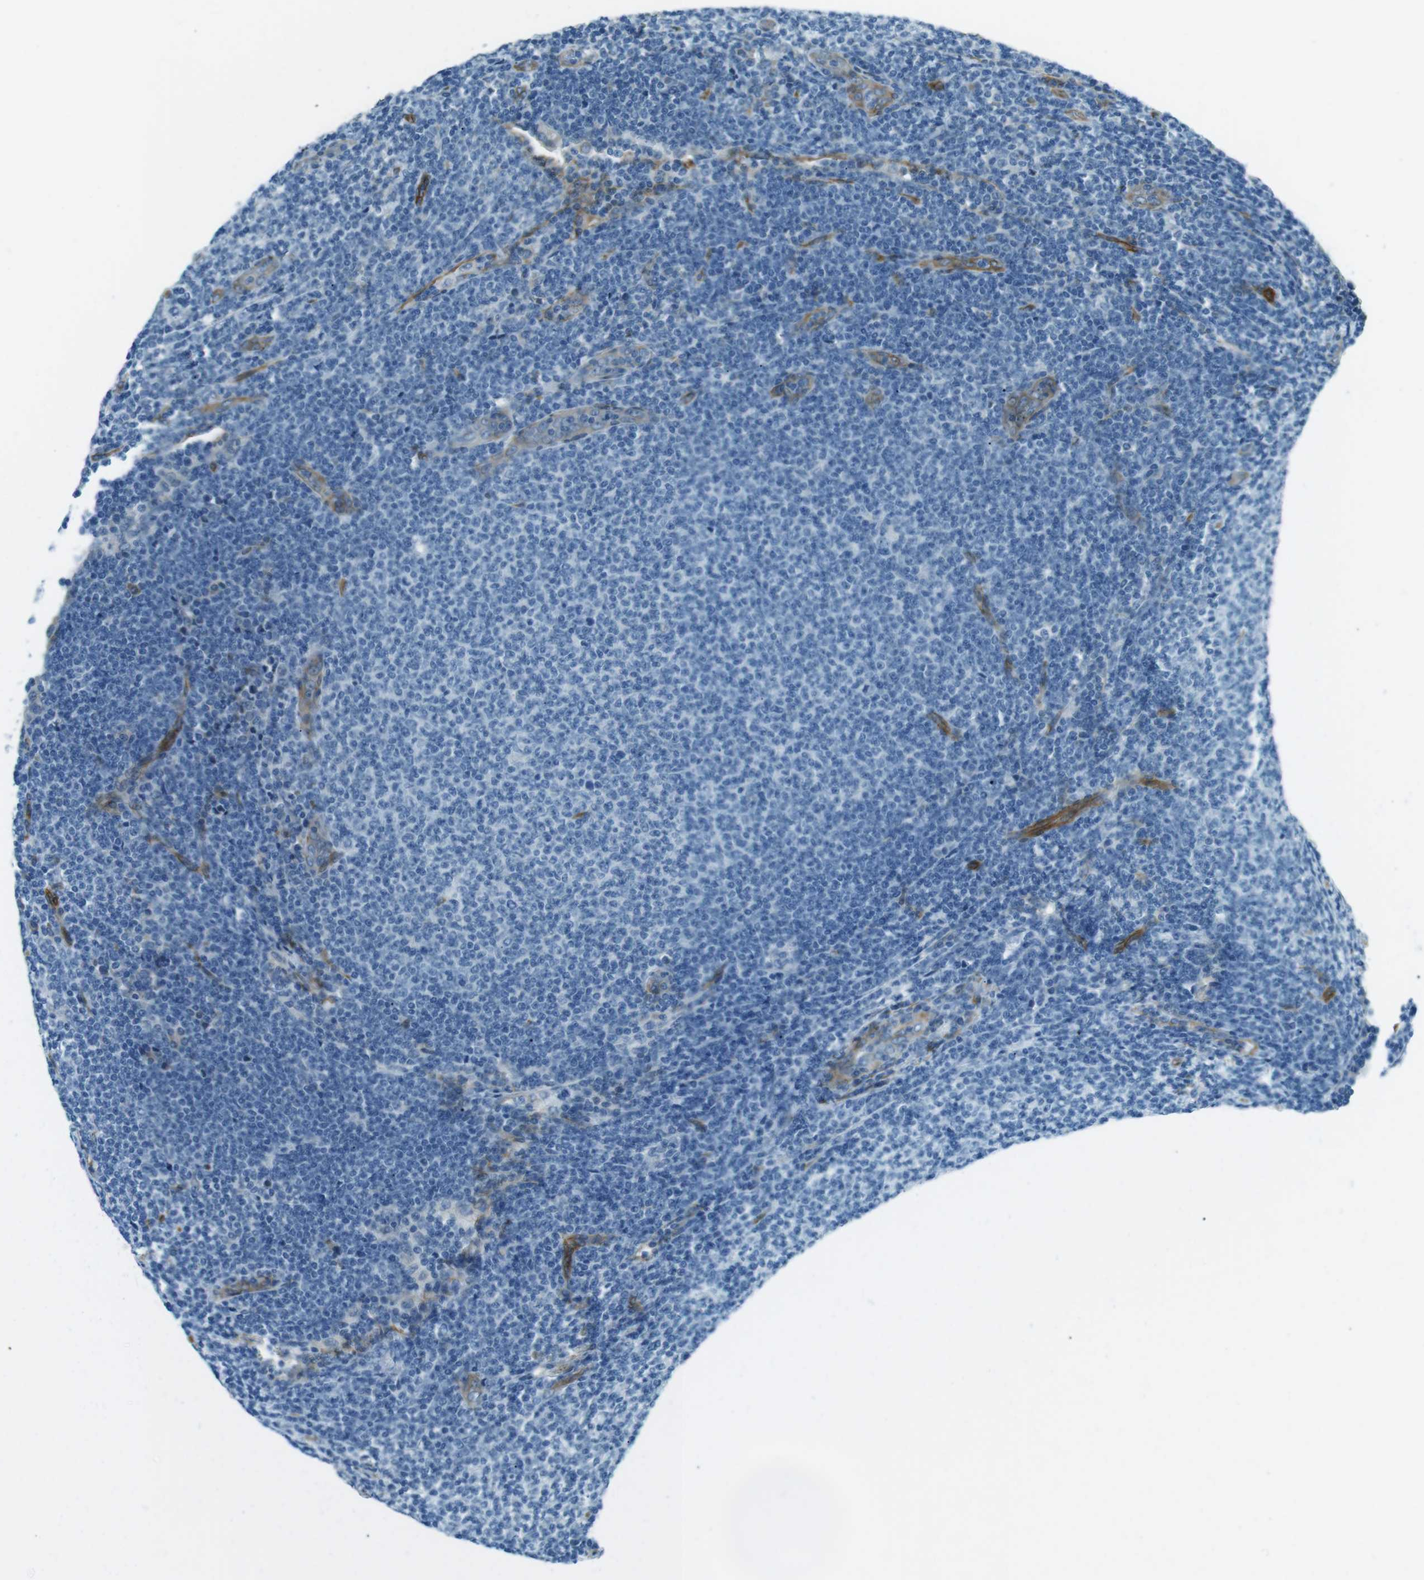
{"staining": {"intensity": "negative", "quantity": "none", "location": "none"}, "tissue": "lymphoma", "cell_type": "Tumor cells", "image_type": "cancer", "snomed": [{"axis": "morphology", "description": "Malignant lymphoma, non-Hodgkin's type, Low grade"}, {"axis": "topography", "description": "Lymph node"}], "caption": "Tumor cells are negative for brown protein staining in lymphoma.", "gene": "ODR4", "patient": {"sex": "male", "age": 66}}